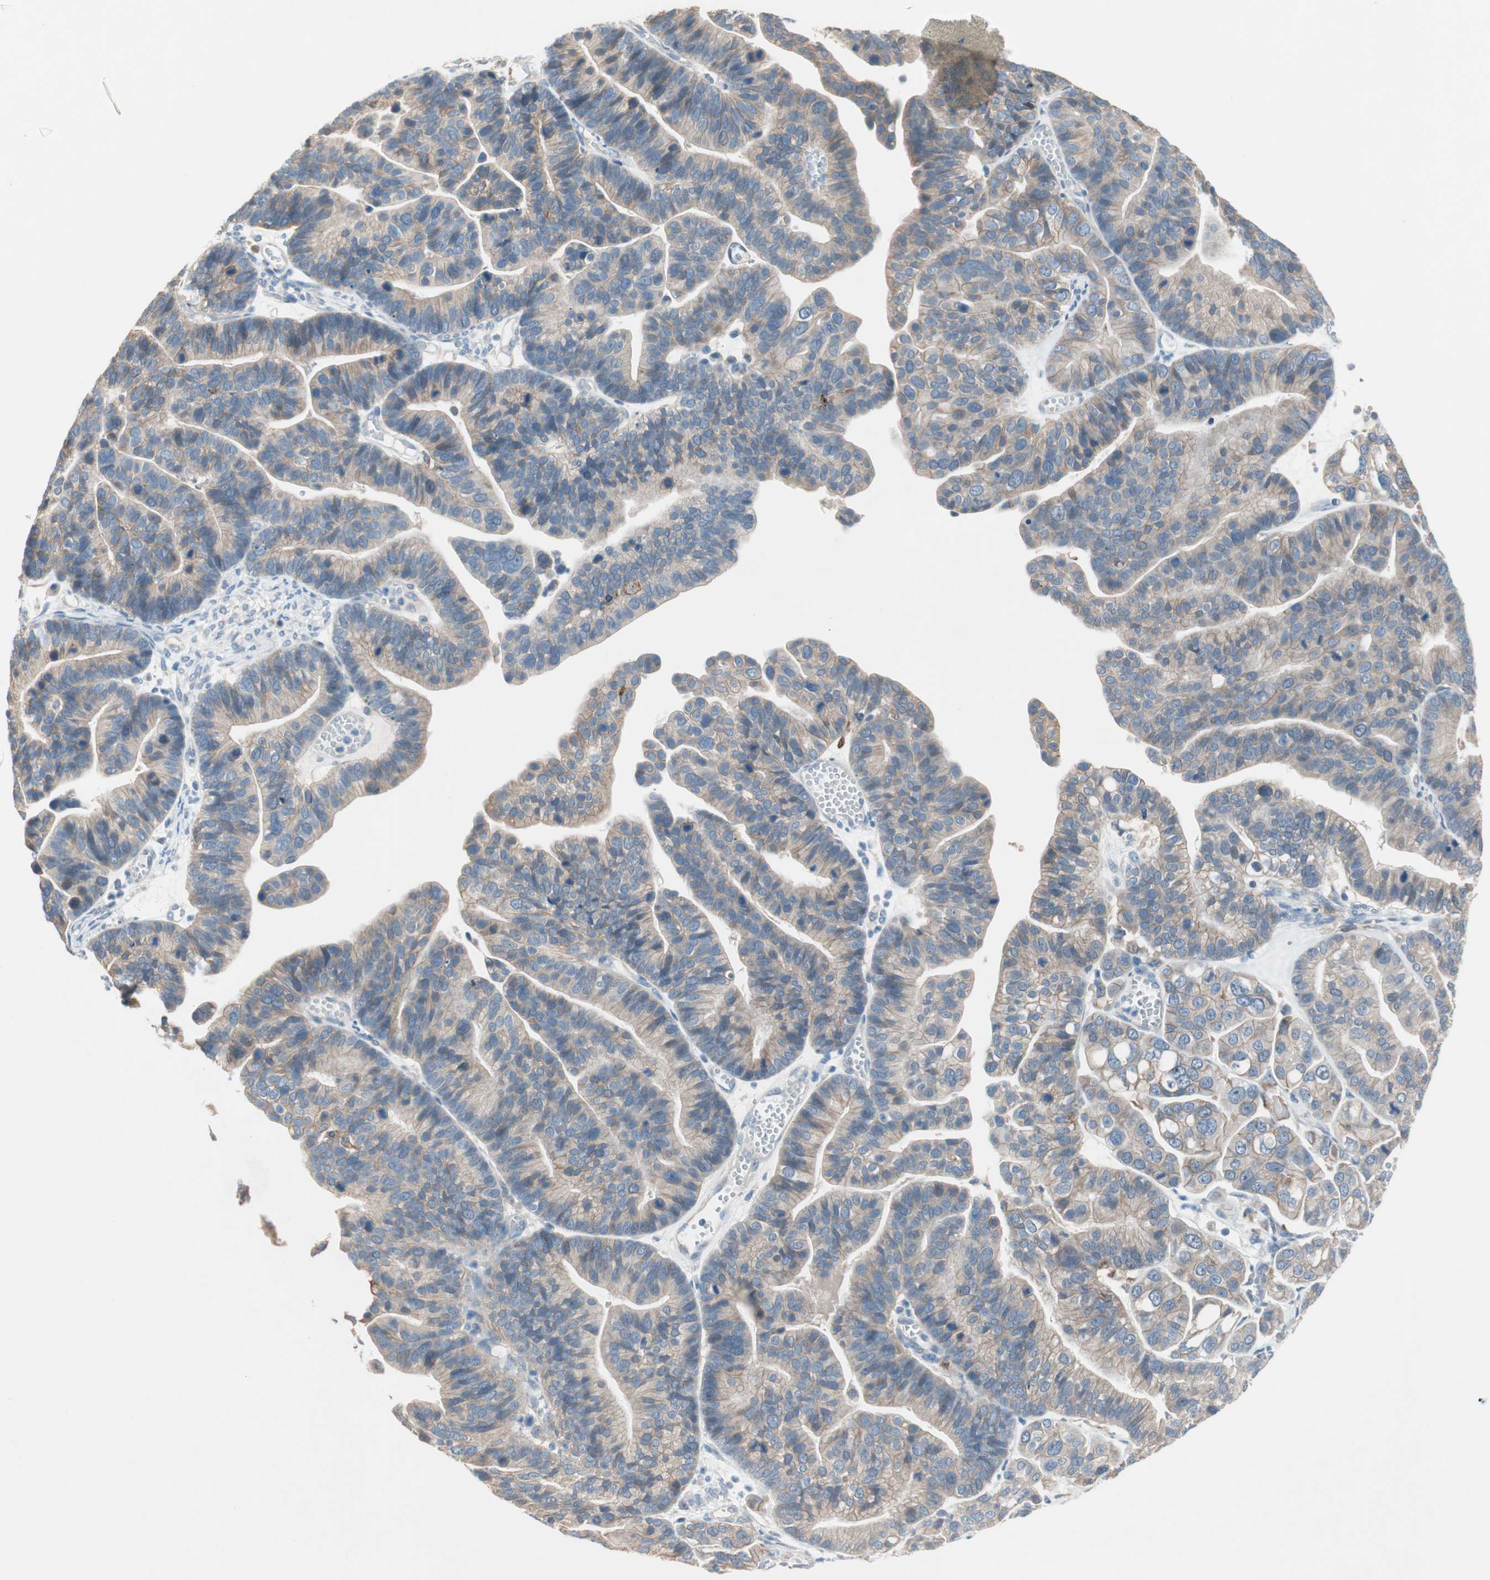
{"staining": {"intensity": "weak", "quantity": "<25%", "location": "cytoplasmic/membranous"}, "tissue": "ovarian cancer", "cell_type": "Tumor cells", "image_type": "cancer", "snomed": [{"axis": "morphology", "description": "Cystadenocarcinoma, serous, NOS"}, {"axis": "topography", "description": "Ovary"}], "caption": "Image shows no protein positivity in tumor cells of ovarian serous cystadenocarcinoma tissue.", "gene": "GLUL", "patient": {"sex": "female", "age": 56}}